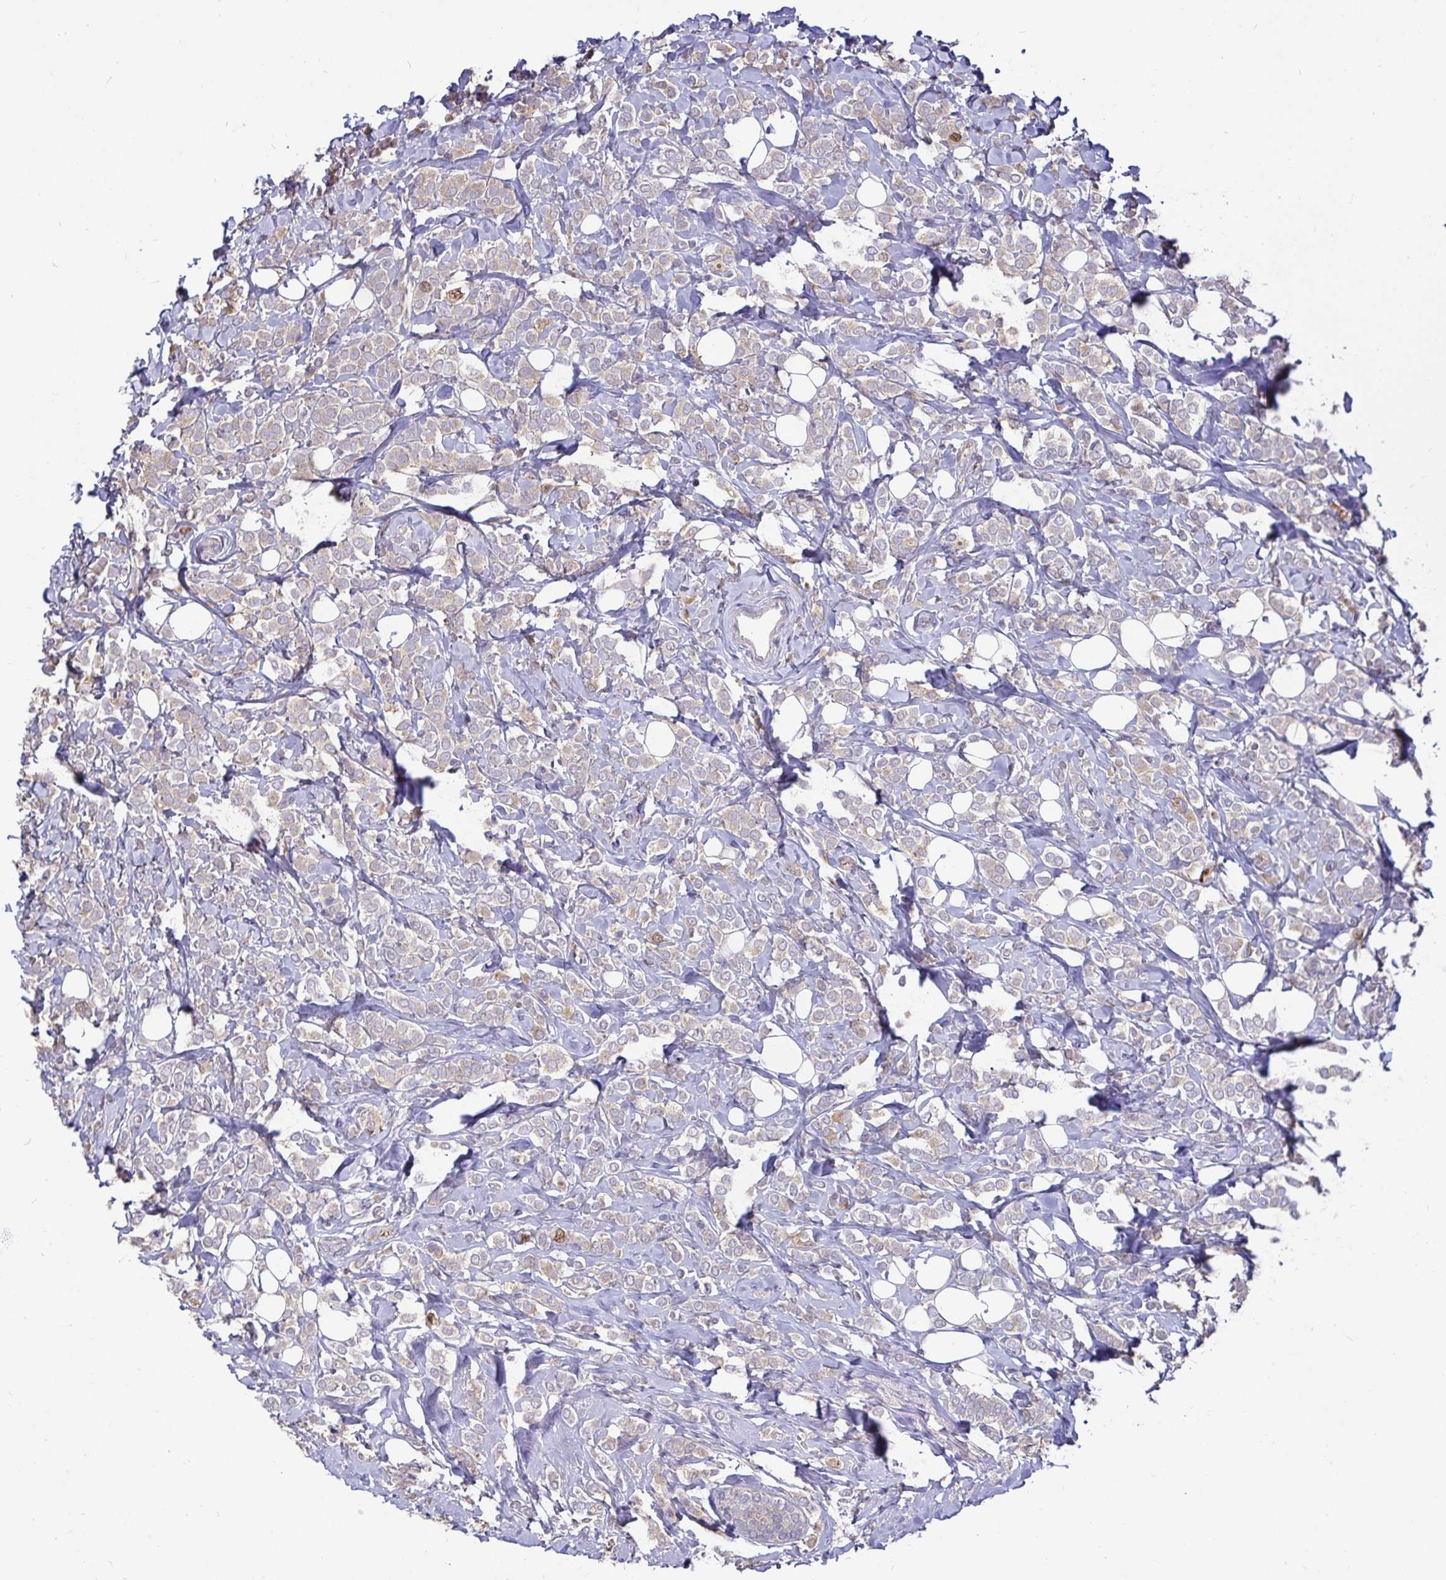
{"staining": {"intensity": "weak", "quantity": "<25%", "location": "nuclear"}, "tissue": "breast cancer", "cell_type": "Tumor cells", "image_type": "cancer", "snomed": [{"axis": "morphology", "description": "Lobular carcinoma"}, {"axis": "topography", "description": "Breast"}], "caption": "Immunohistochemical staining of human breast cancer (lobular carcinoma) reveals no significant positivity in tumor cells.", "gene": "ANLN", "patient": {"sex": "female", "age": 49}}